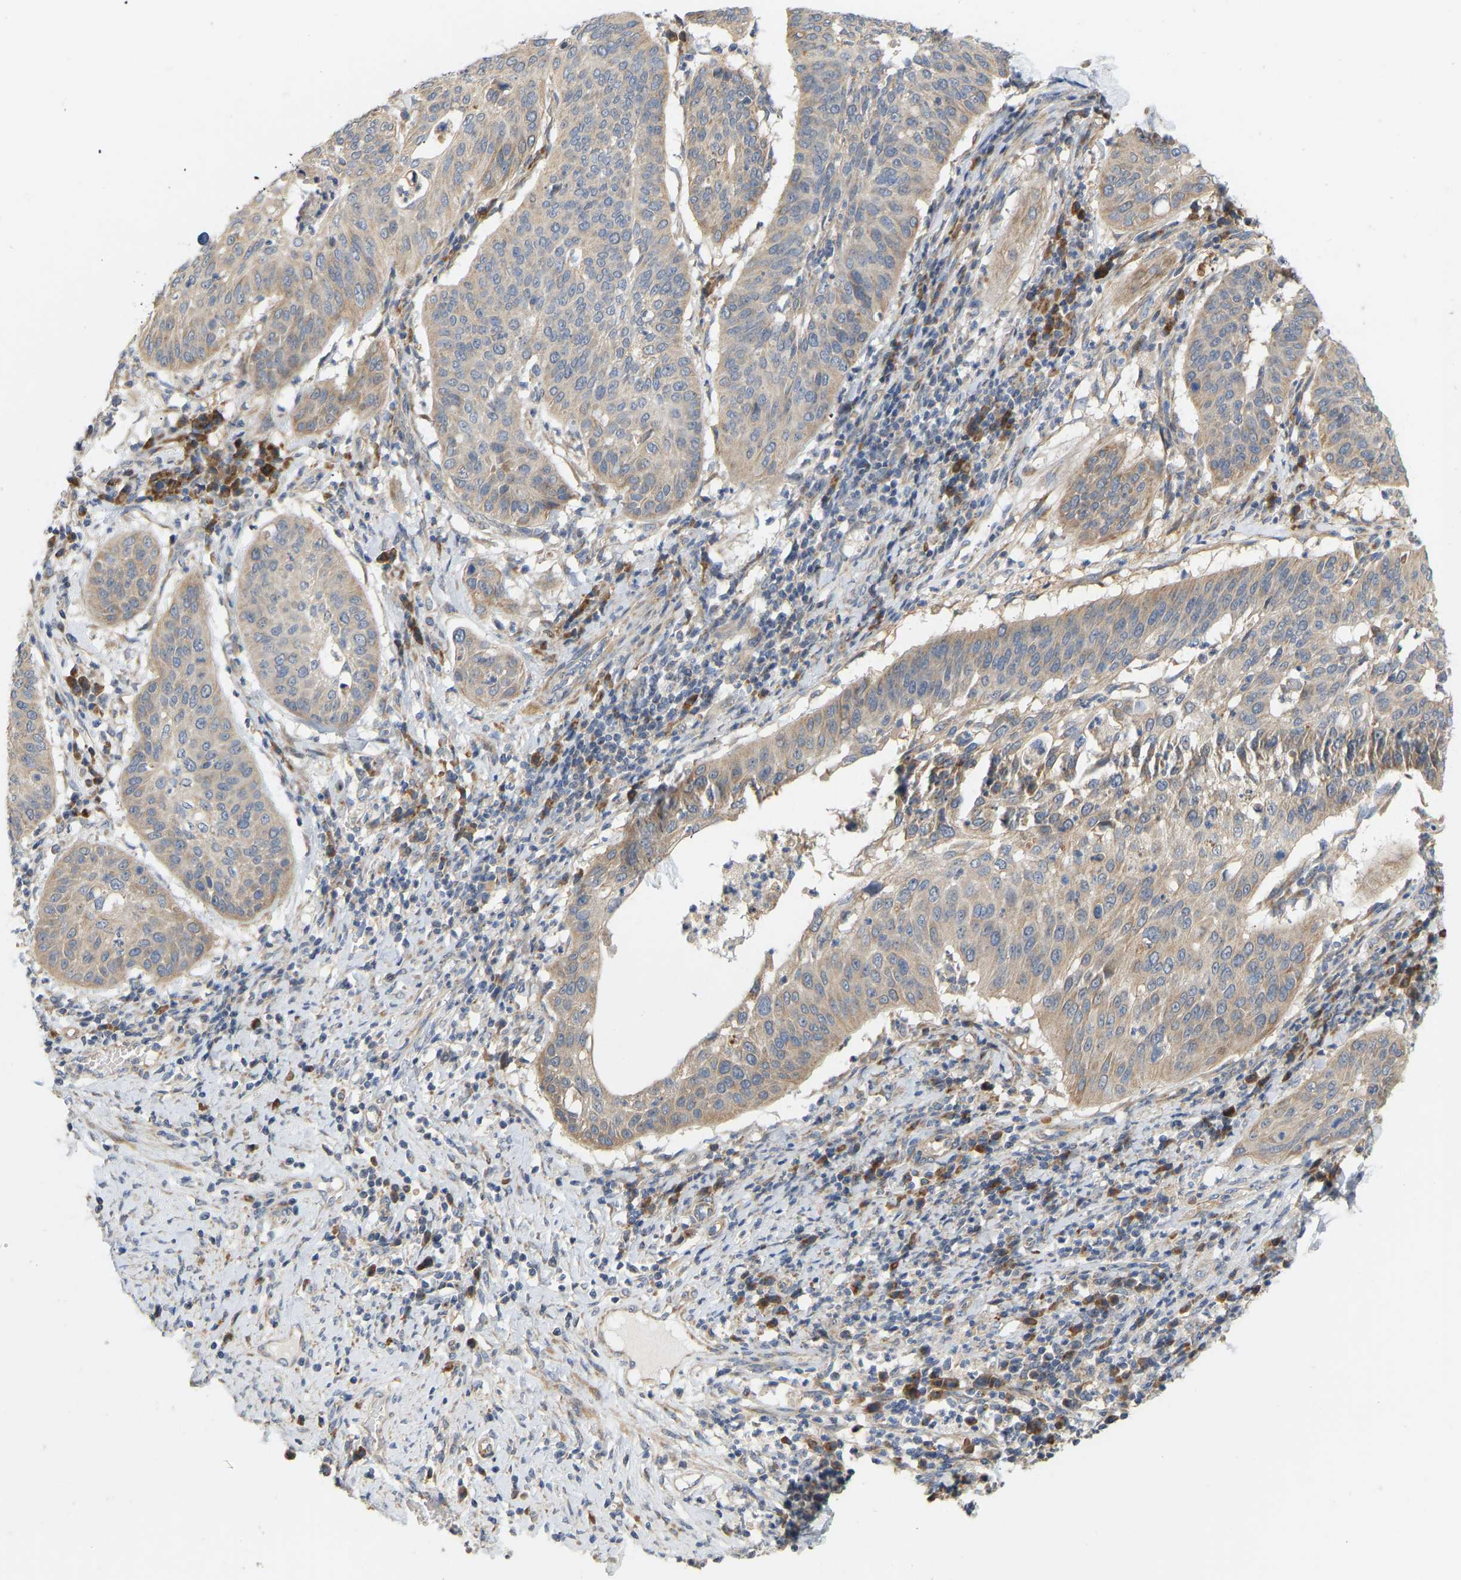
{"staining": {"intensity": "weak", "quantity": "<25%", "location": "cytoplasmic/membranous"}, "tissue": "cervical cancer", "cell_type": "Tumor cells", "image_type": "cancer", "snomed": [{"axis": "morphology", "description": "Normal tissue, NOS"}, {"axis": "morphology", "description": "Squamous cell carcinoma, NOS"}, {"axis": "topography", "description": "Cervix"}], "caption": "An immunohistochemistry photomicrograph of cervical cancer is shown. There is no staining in tumor cells of cervical cancer.", "gene": "HACD2", "patient": {"sex": "female", "age": 39}}